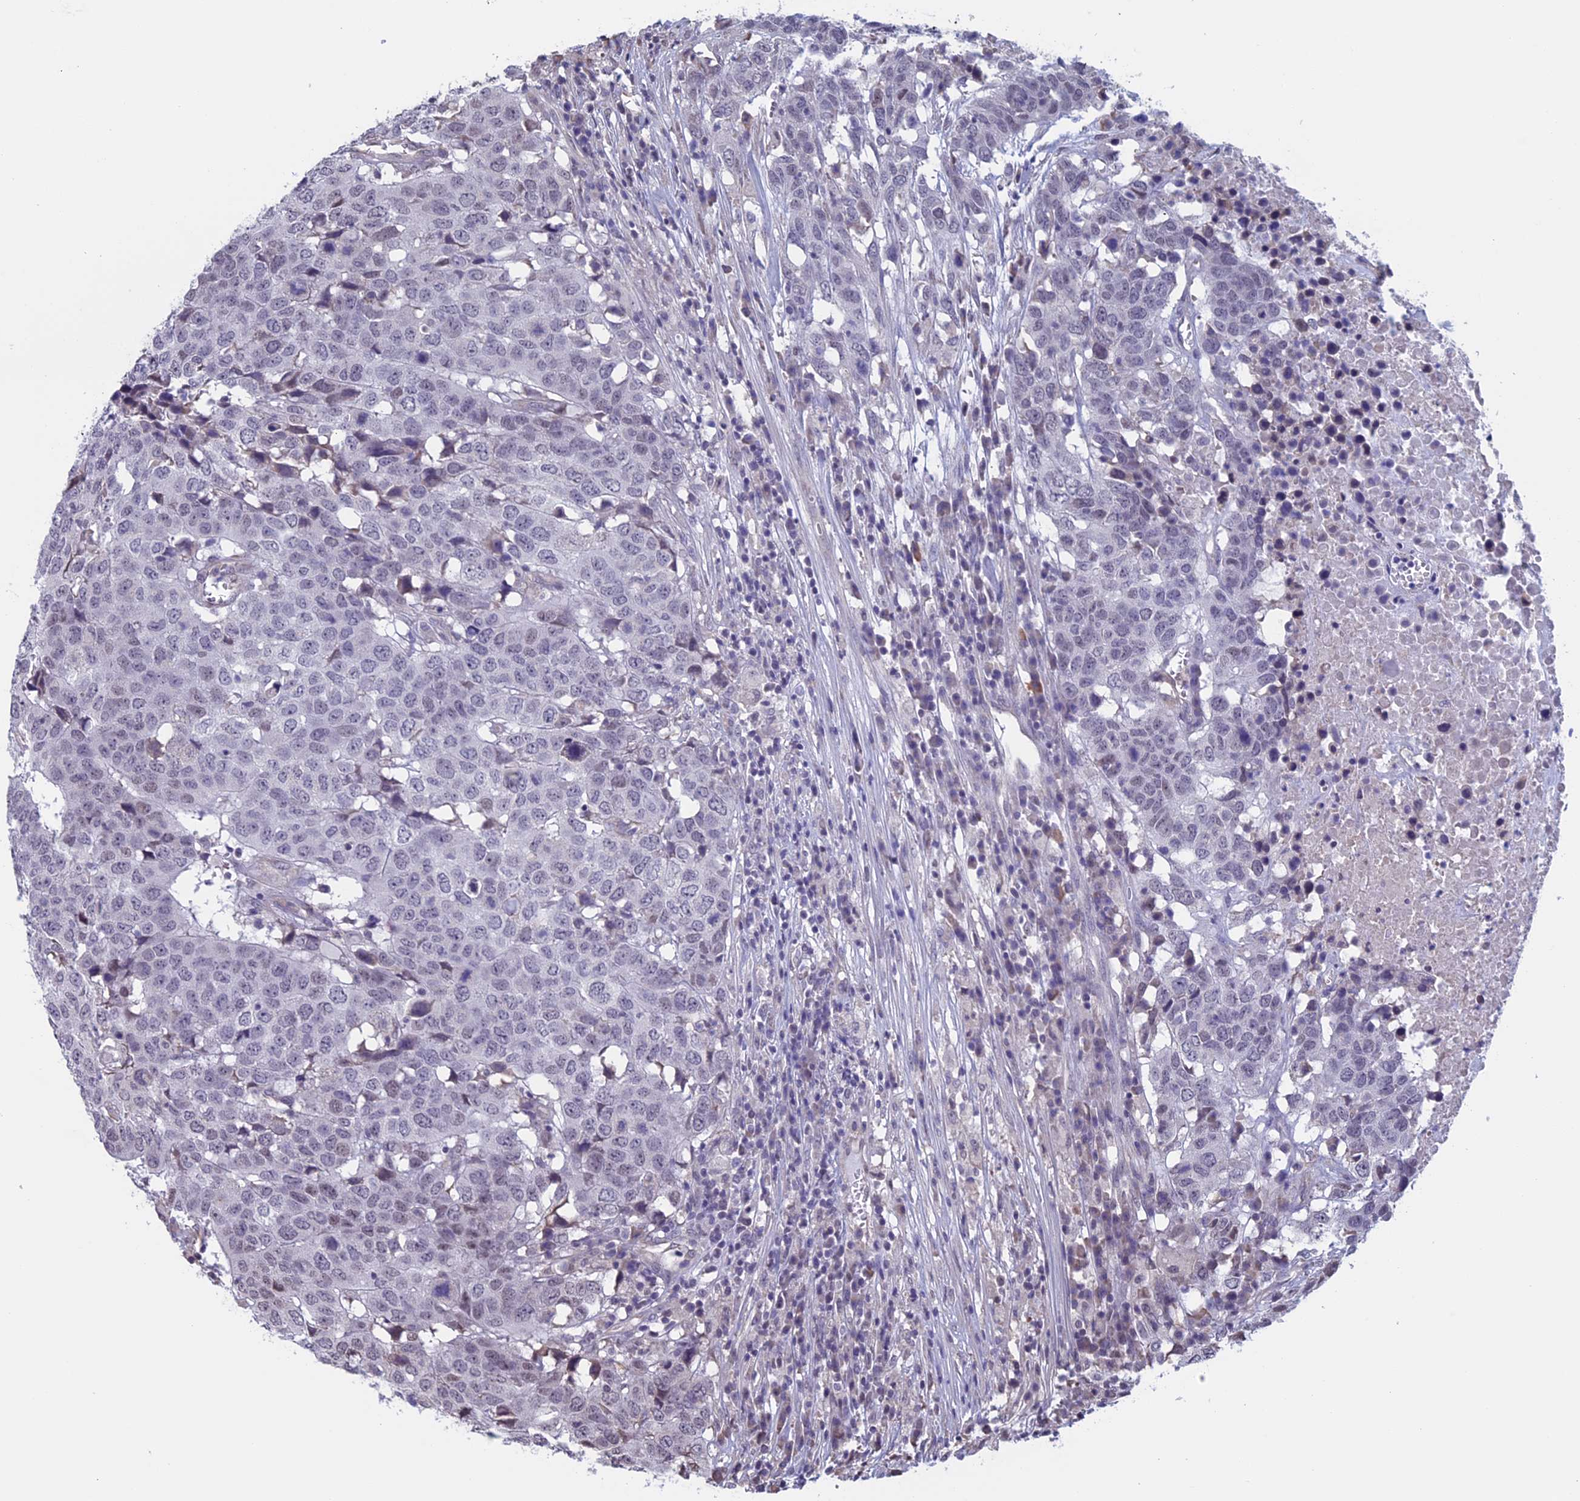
{"staining": {"intensity": "negative", "quantity": "none", "location": "none"}, "tissue": "head and neck cancer", "cell_type": "Tumor cells", "image_type": "cancer", "snomed": [{"axis": "morphology", "description": "Squamous cell carcinoma, NOS"}, {"axis": "topography", "description": "Head-Neck"}], "caption": "The photomicrograph exhibits no significant positivity in tumor cells of head and neck cancer.", "gene": "SLC1A6", "patient": {"sex": "male", "age": 66}}